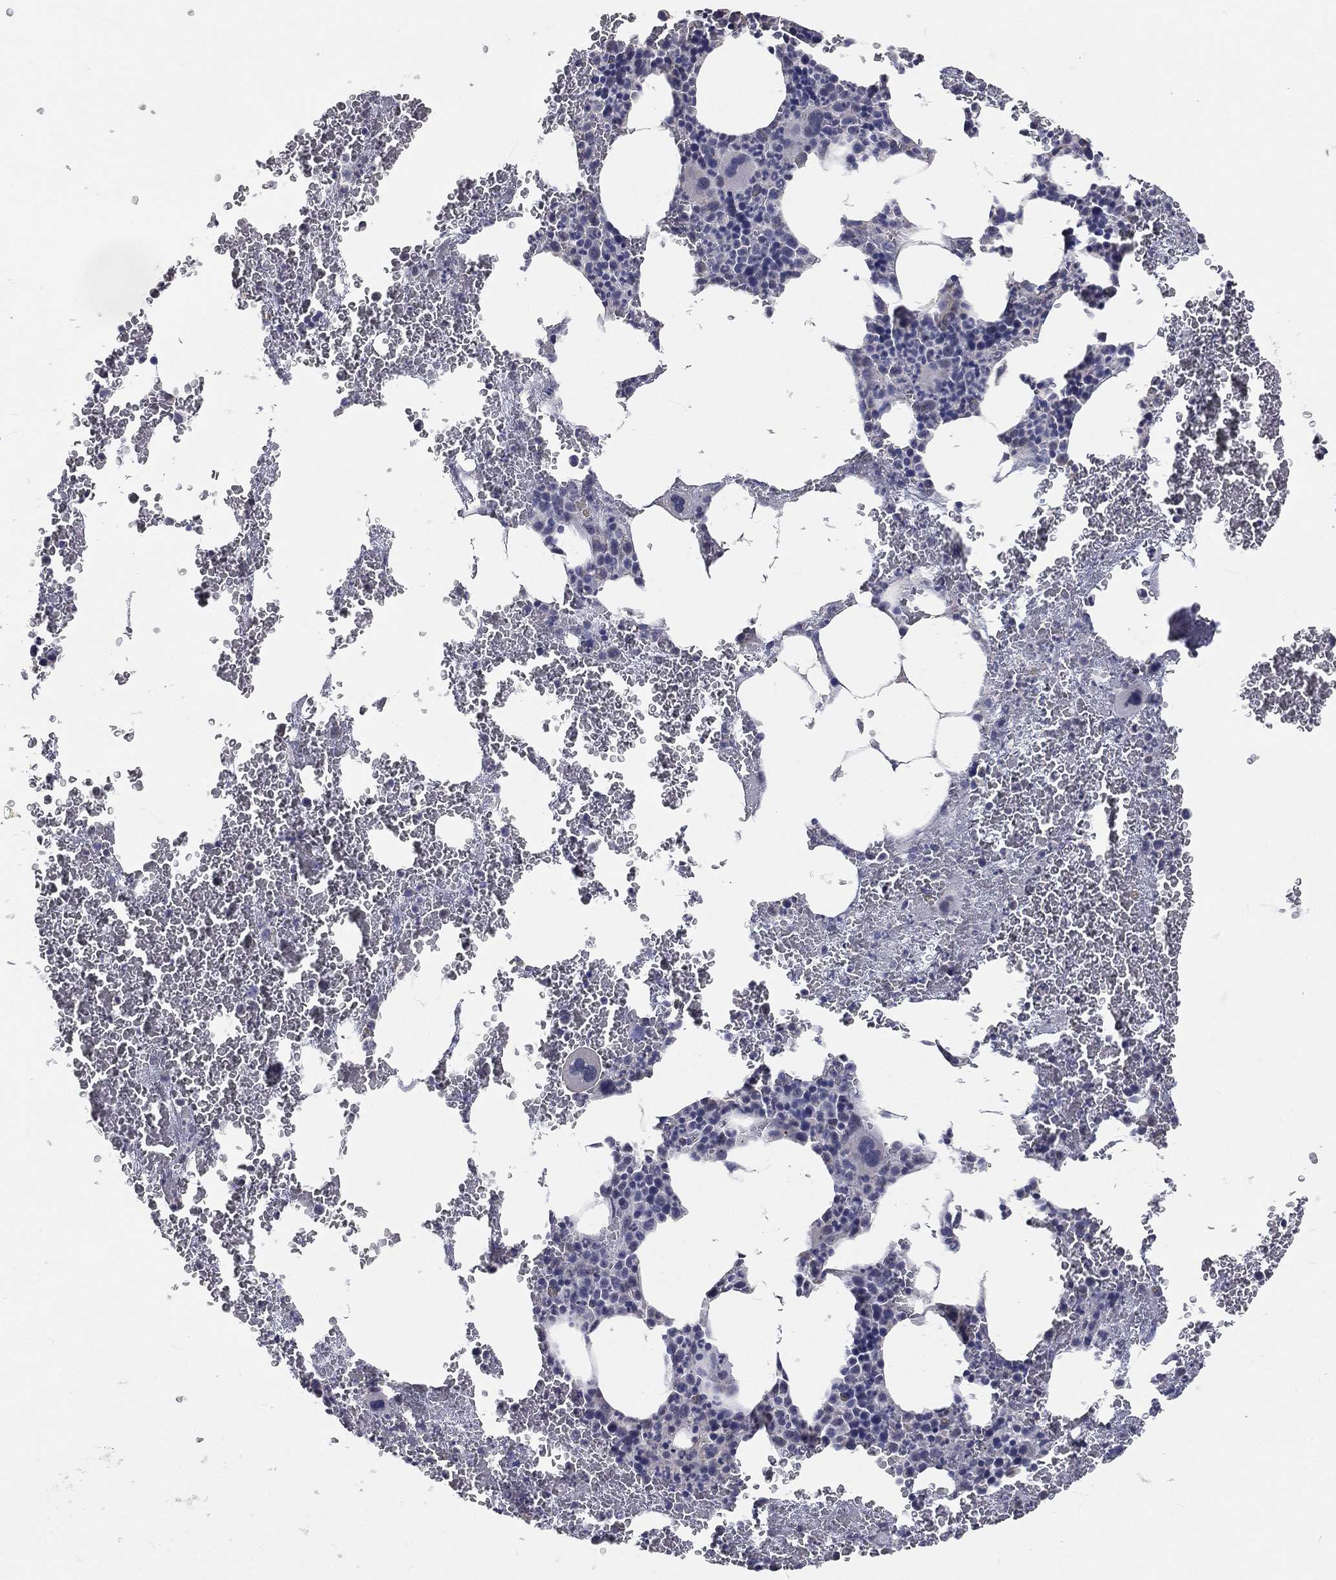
{"staining": {"intensity": "negative", "quantity": "none", "location": "none"}, "tissue": "bone marrow", "cell_type": "Hematopoietic cells", "image_type": "normal", "snomed": [{"axis": "morphology", "description": "Normal tissue, NOS"}, {"axis": "topography", "description": "Bone marrow"}], "caption": "The immunohistochemistry (IHC) histopathology image has no significant positivity in hematopoietic cells of bone marrow.", "gene": "CROCC", "patient": {"sex": "male", "age": 91}}